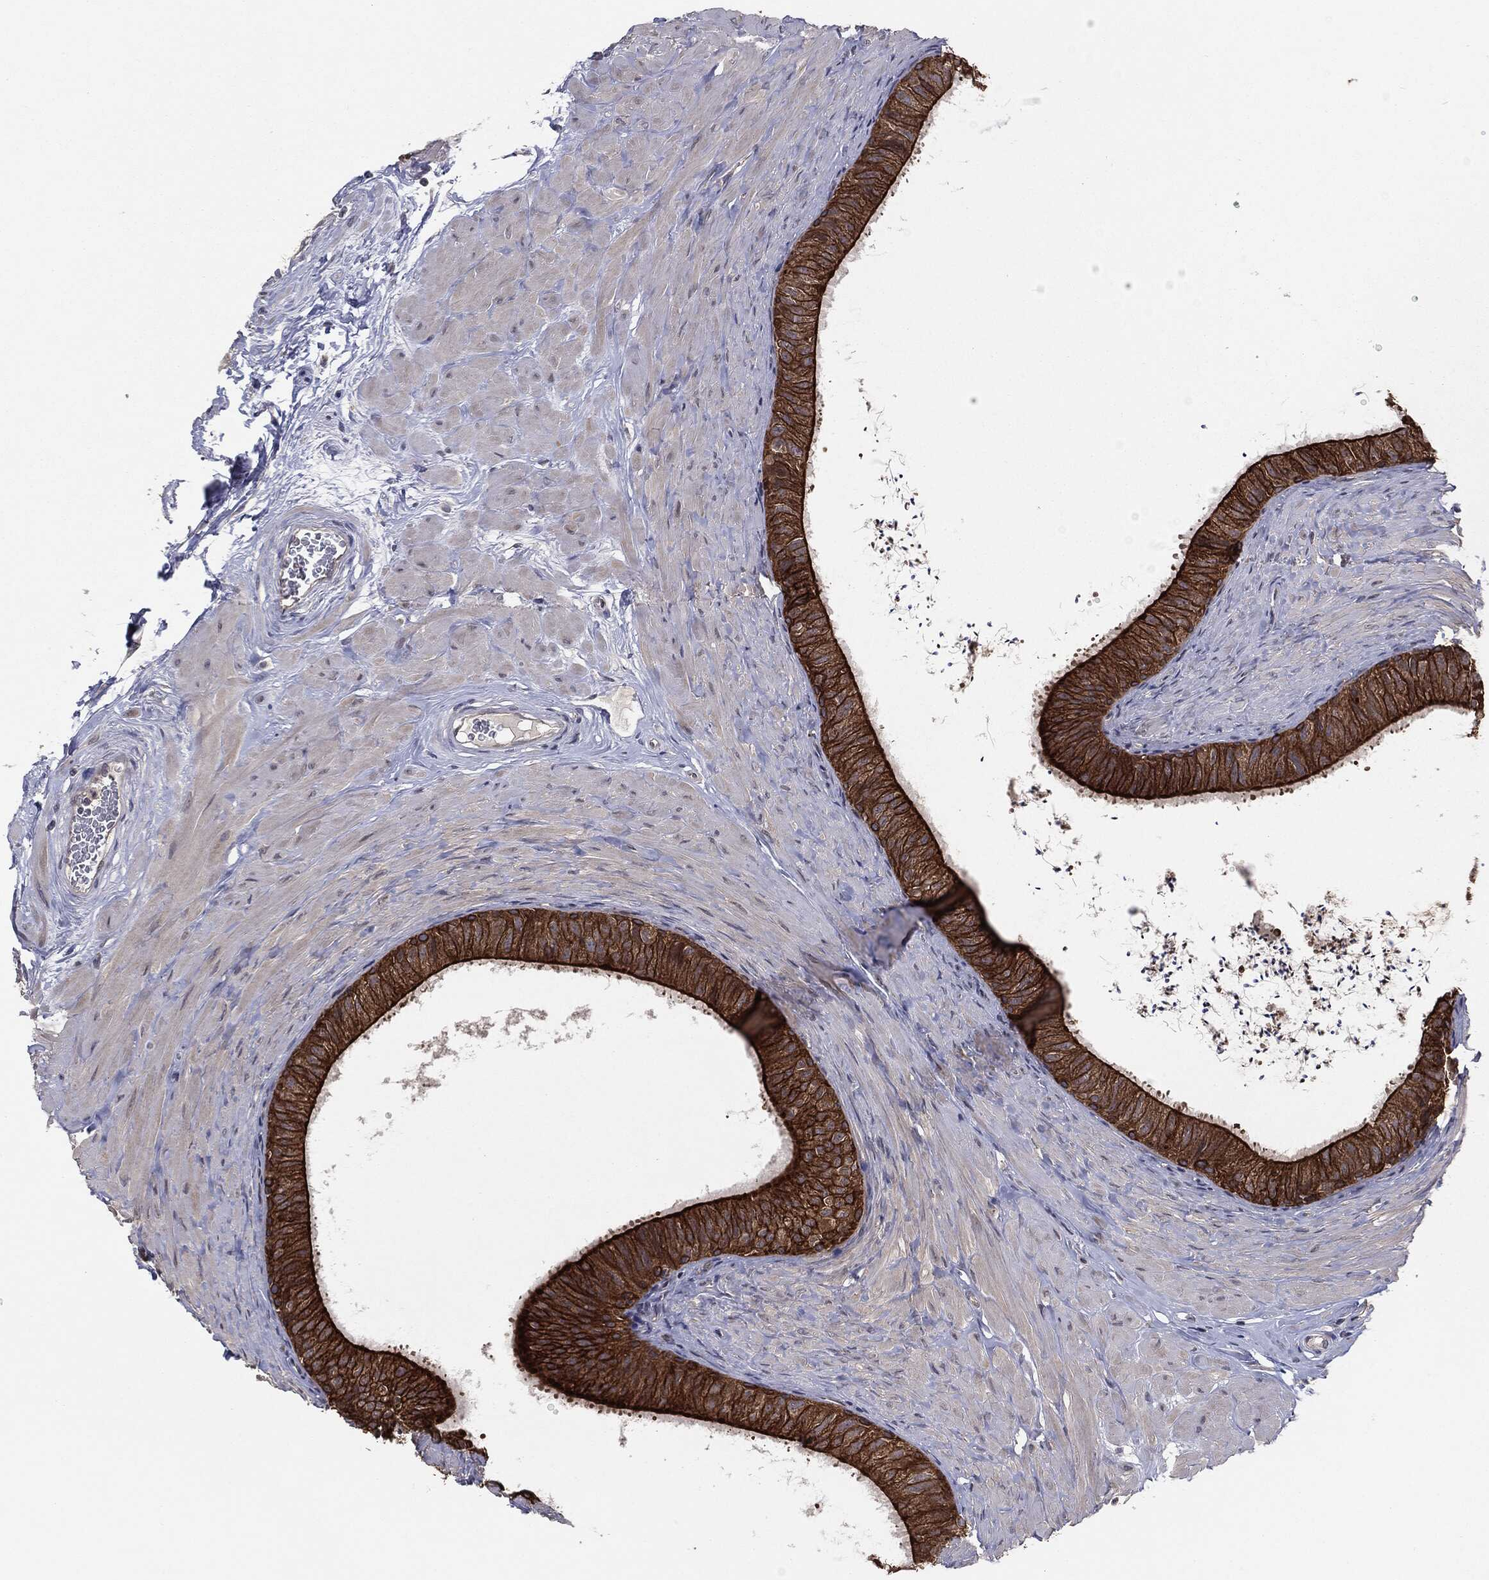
{"staining": {"intensity": "strong", "quantity": ">75%", "location": "cytoplasmic/membranous"}, "tissue": "epididymis", "cell_type": "Glandular cells", "image_type": "normal", "snomed": [{"axis": "morphology", "description": "Normal tissue, NOS"}, {"axis": "topography", "description": "Epididymis"}], "caption": "Strong cytoplasmic/membranous positivity is seen in approximately >75% of glandular cells in benign epididymis.", "gene": "KRT7", "patient": {"sex": "male", "age": 34}}